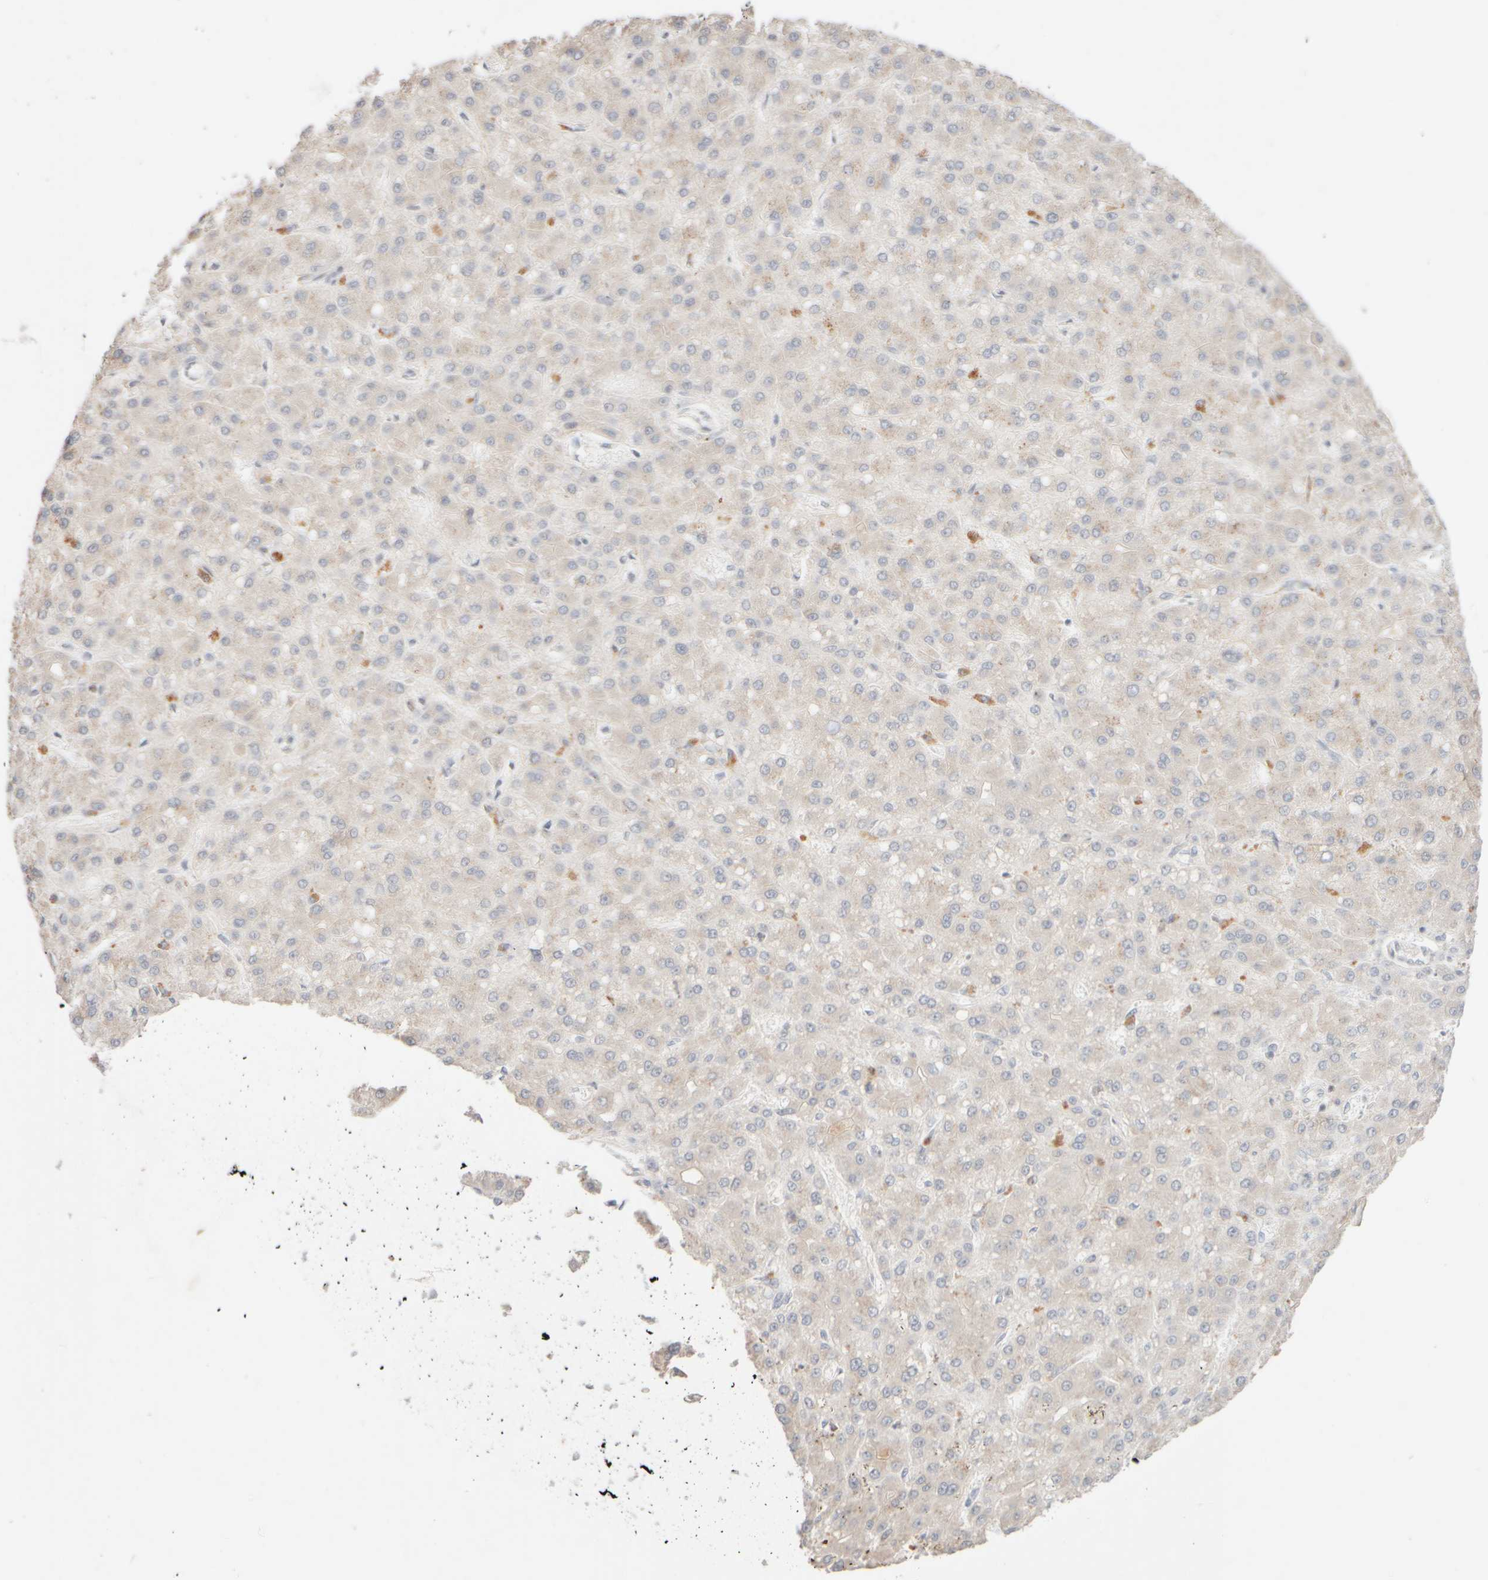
{"staining": {"intensity": "negative", "quantity": "none", "location": "none"}, "tissue": "liver cancer", "cell_type": "Tumor cells", "image_type": "cancer", "snomed": [{"axis": "morphology", "description": "Carcinoma, Hepatocellular, NOS"}, {"axis": "topography", "description": "Liver"}], "caption": "The histopathology image displays no significant expression in tumor cells of liver cancer.", "gene": "SNTB1", "patient": {"sex": "male", "age": 67}}